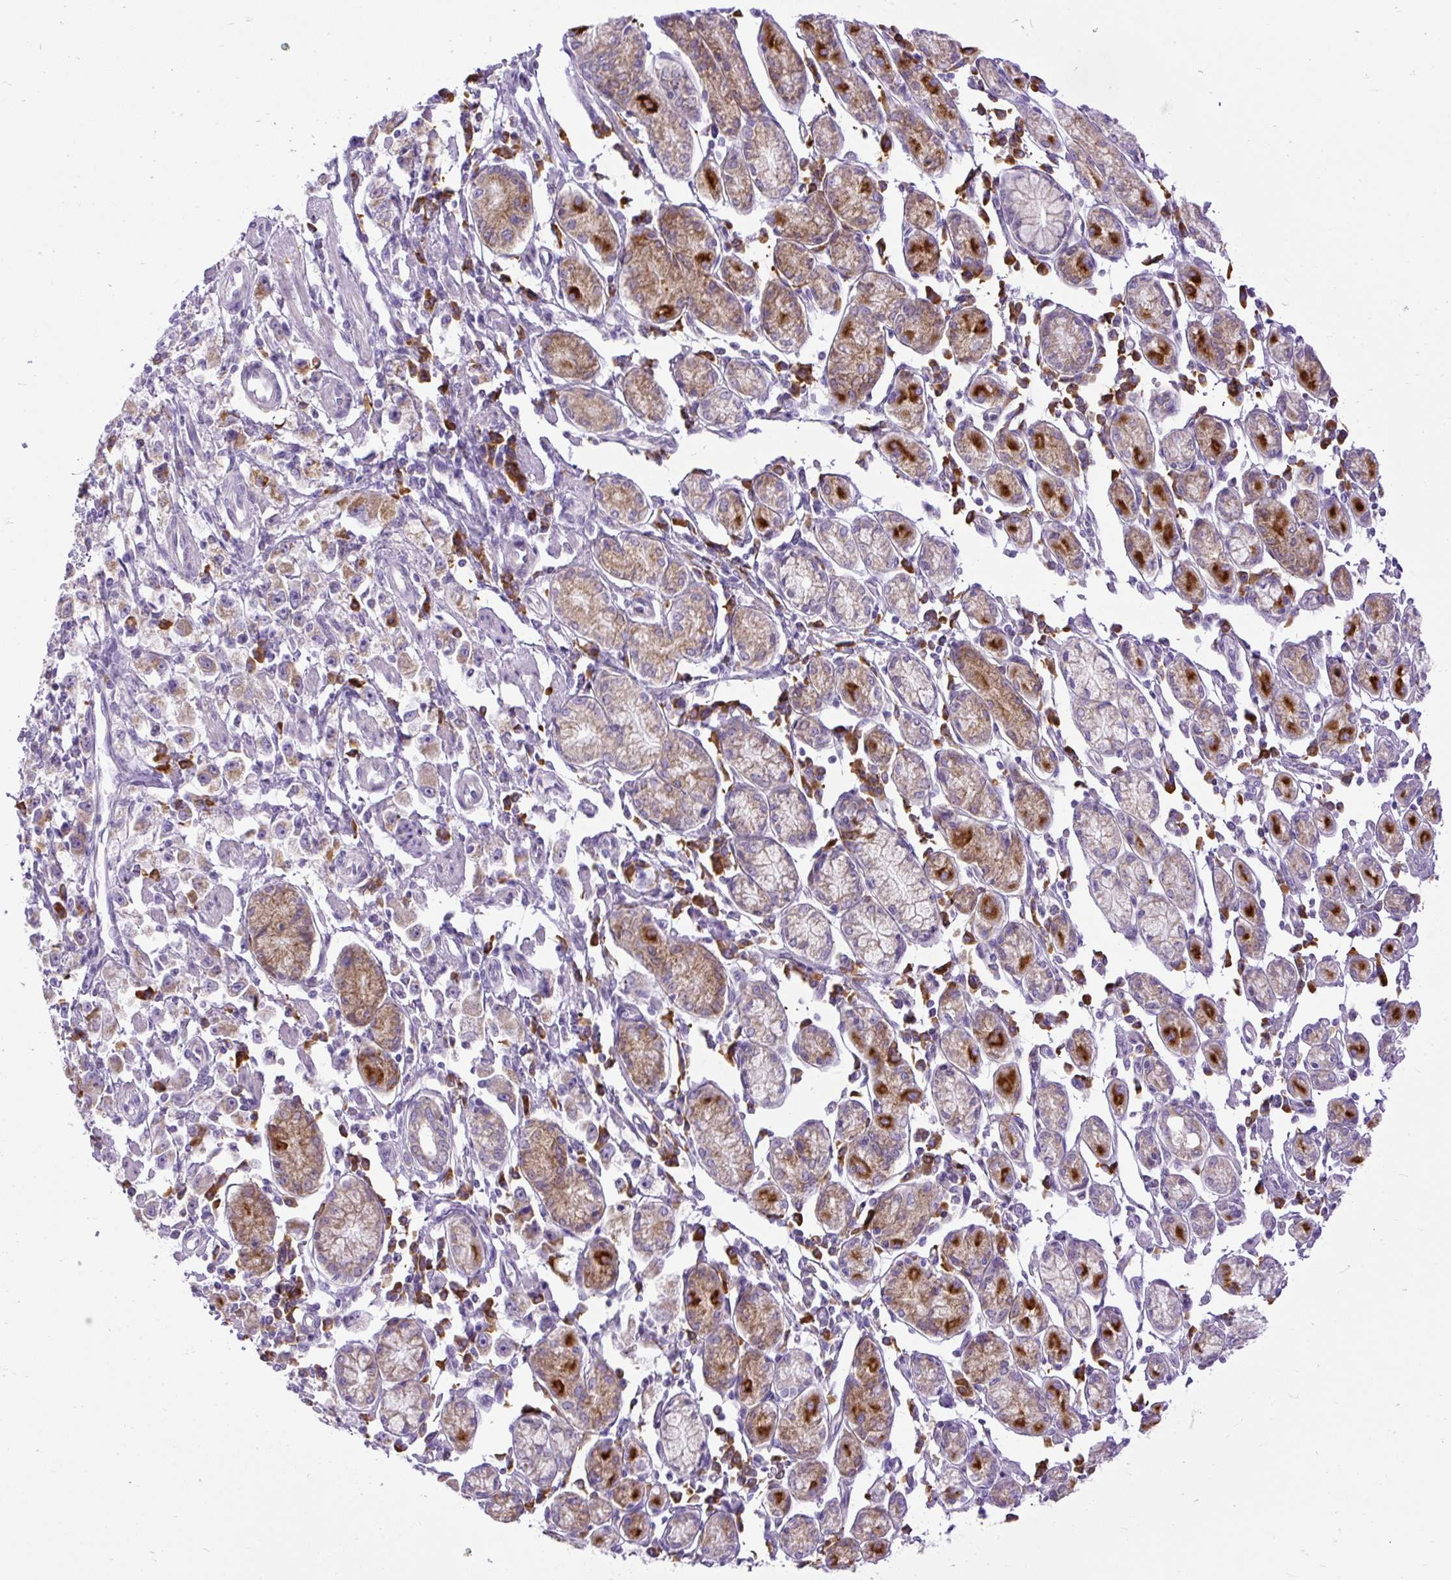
{"staining": {"intensity": "moderate", "quantity": "25%-75%", "location": "cytoplasmic/membranous"}, "tissue": "stomach cancer", "cell_type": "Tumor cells", "image_type": "cancer", "snomed": [{"axis": "morphology", "description": "Adenocarcinoma, NOS"}, {"axis": "topography", "description": "Stomach"}], "caption": "The photomicrograph displays a brown stain indicating the presence of a protein in the cytoplasmic/membranous of tumor cells in stomach cancer. The staining is performed using DAB brown chromogen to label protein expression. The nuclei are counter-stained blue using hematoxylin.", "gene": "SYBU", "patient": {"sex": "female", "age": 59}}